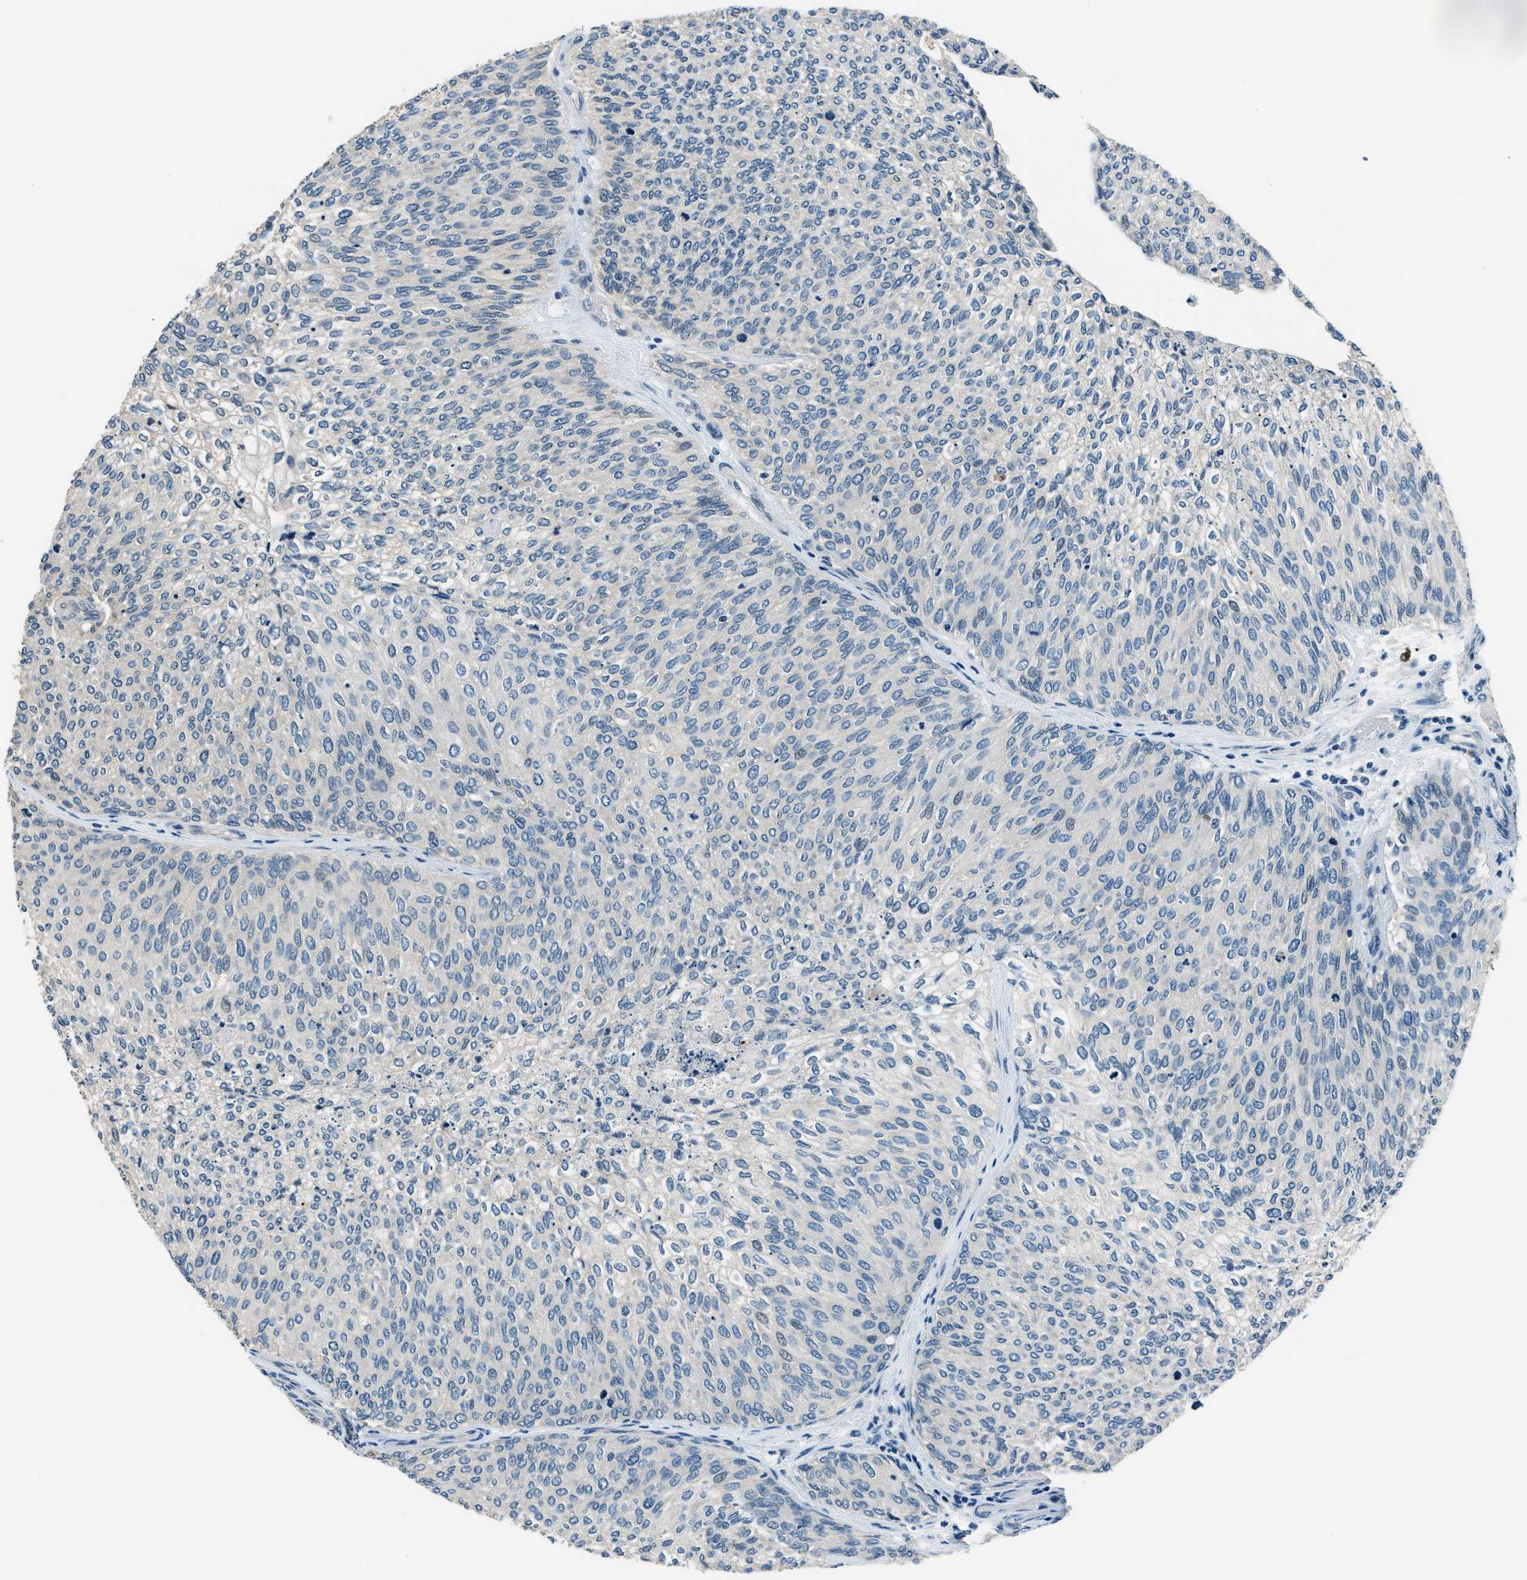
{"staining": {"intensity": "negative", "quantity": "none", "location": "none"}, "tissue": "urothelial cancer", "cell_type": "Tumor cells", "image_type": "cancer", "snomed": [{"axis": "morphology", "description": "Urothelial carcinoma, Low grade"}, {"axis": "topography", "description": "Urinary bladder"}], "caption": "Tumor cells are negative for brown protein staining in low-grade urothelial carcinoma.", "gene": "NME8", "patient": {"sex": "female", "age": 79}}